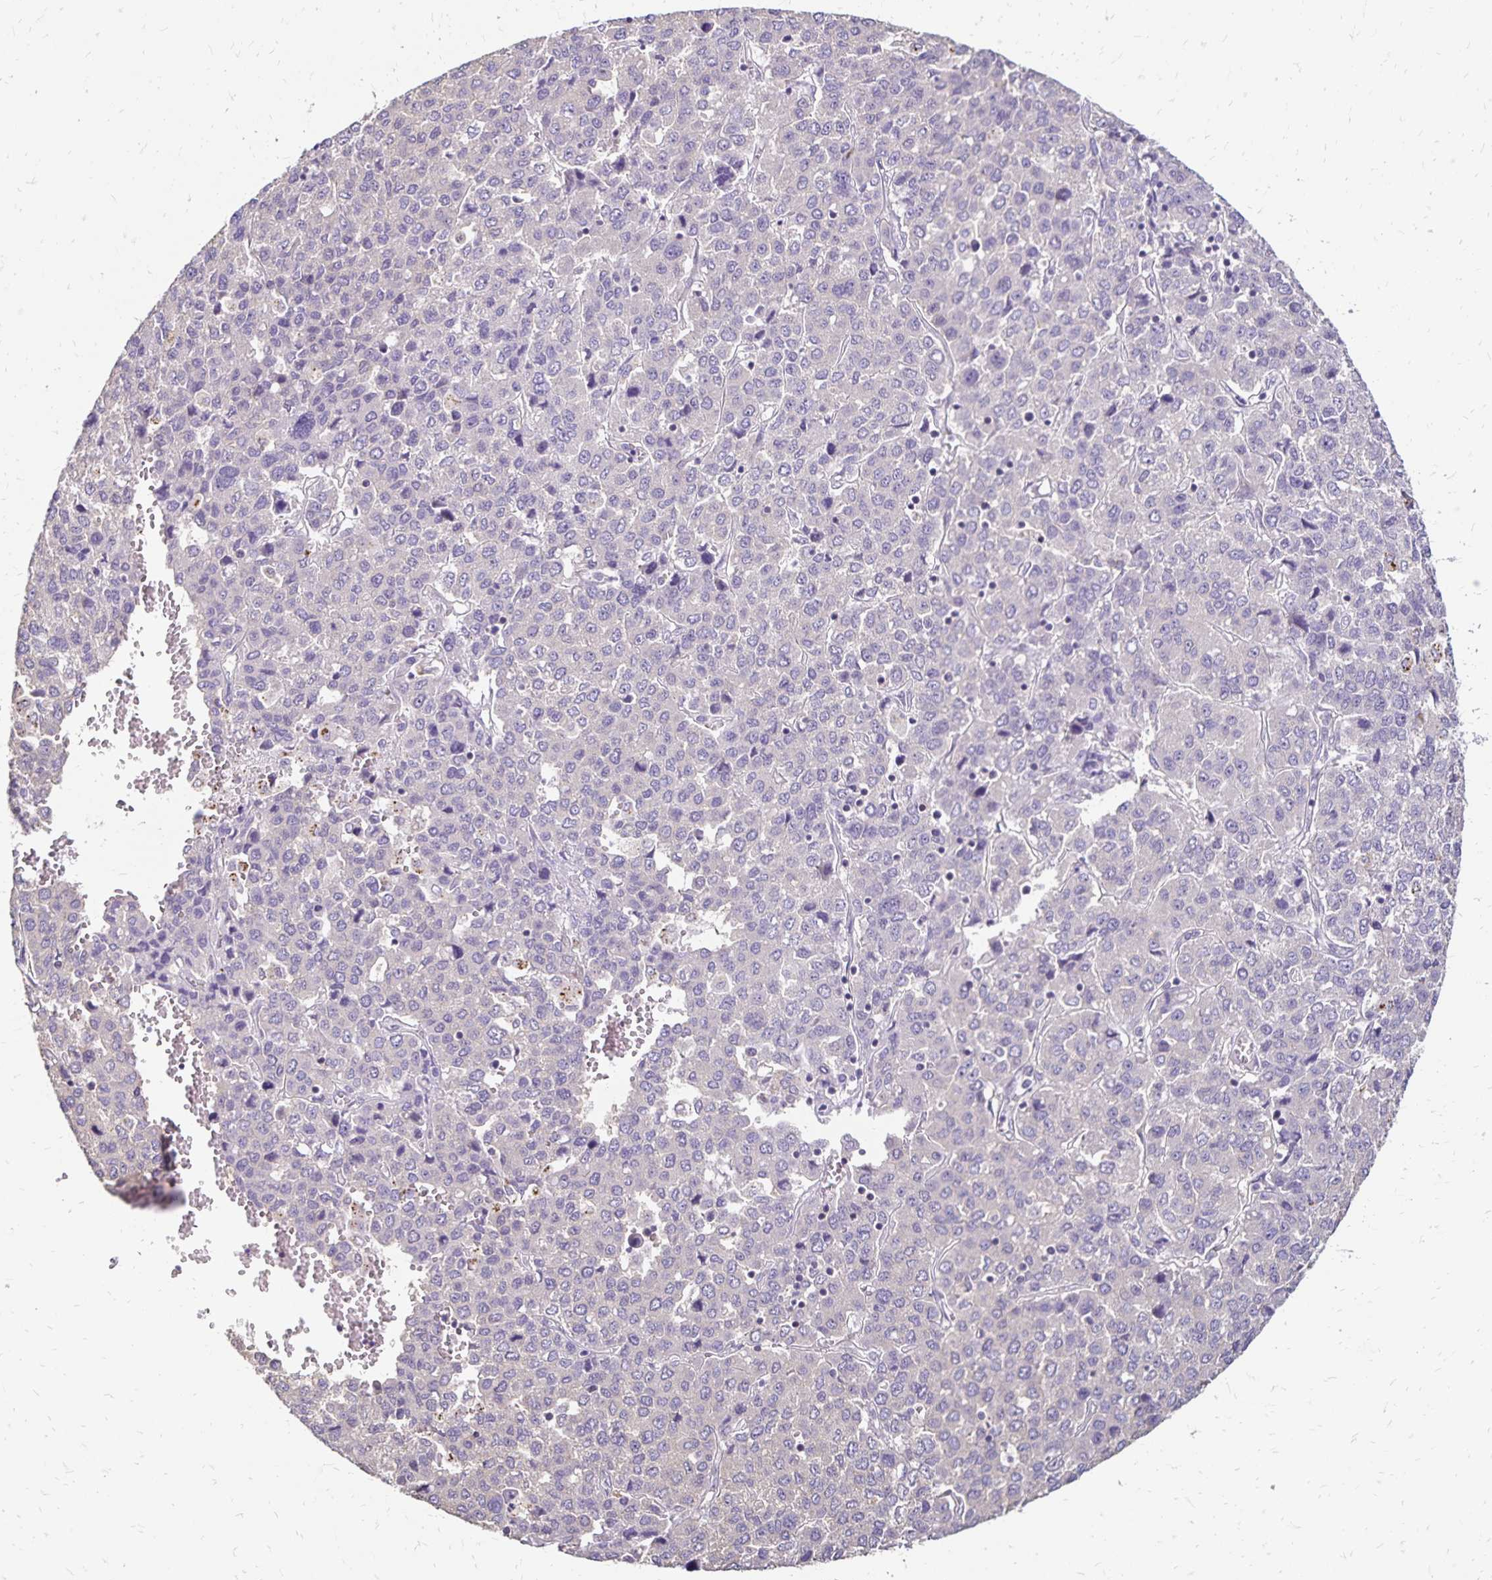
{"staining": {"intensity": "negative", "quantity": "none", "location": "none"}, "tissue": "liver cancer", "cell_type": "Tumor cells", "image_type": "cancer", "snomed": [{"axis": "morphology", "description": "Carcinoma, Hepatocellular, NOS"}, {"axis": "topography", "description": "Liver"}], "caption": "Photomicrograph shows no protein positivity in tumor cells of liver cancer (hepatocellular carcinoma) tissue.", "gene": "EMC10", "patient": {"sex": "male", "age": 69}}